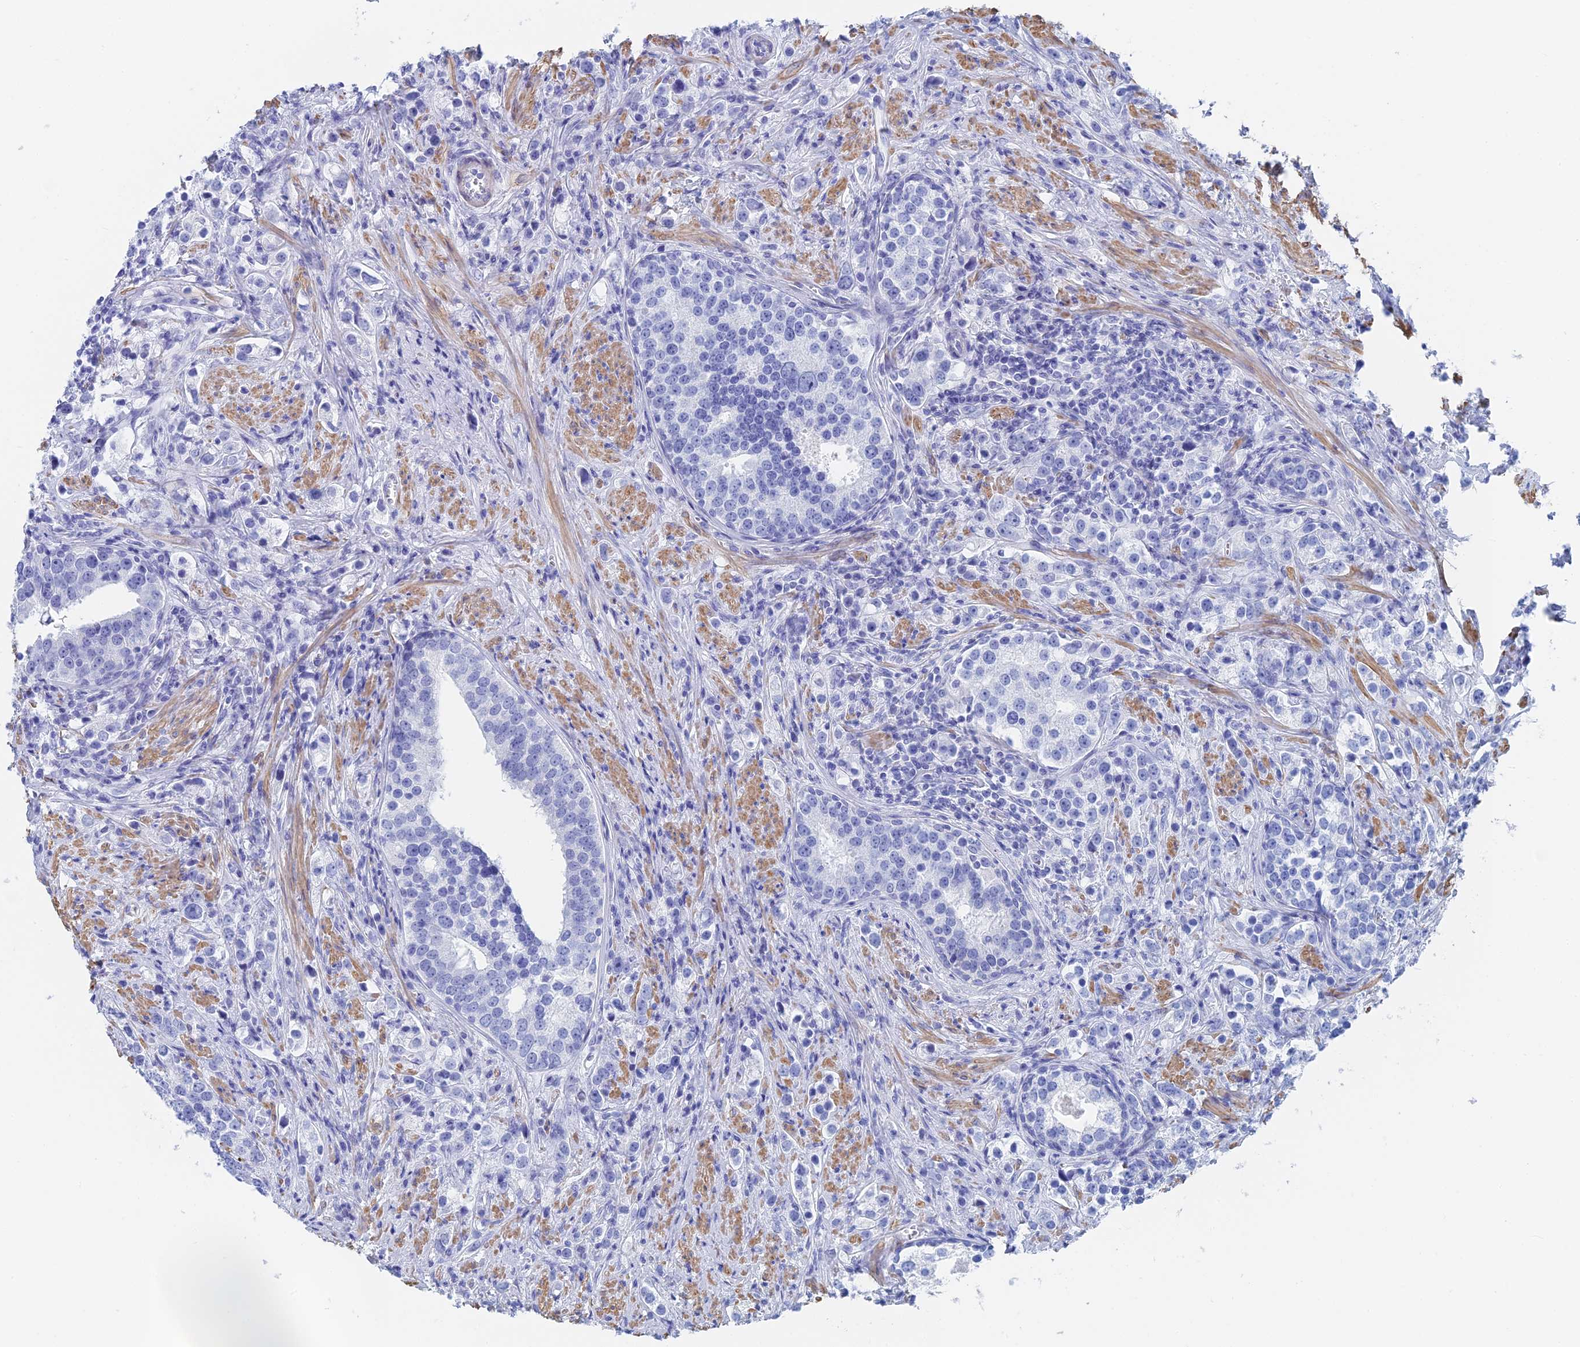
{"staining": {"intensity": "negative", "quantity": "none", "location": "none"}, "tissue": "prostate cancer", "cell_type": "Tumor cells", "image_type": "cancer", "snomed": [{"axis": "morphology", "description": "Adenocarcinoma, High grade"}, {"axis": "topography", "description": "Prostate"}], "caption": "DAB (3,3'-diaminobenzidine) immunohistochemical staining of human prostate cancer (high-grade adenocarcinoma) reveals no significant positivity in tumor cells.", "gene": "KCNK18", "patient": {"sex": "male", "age": 71}}